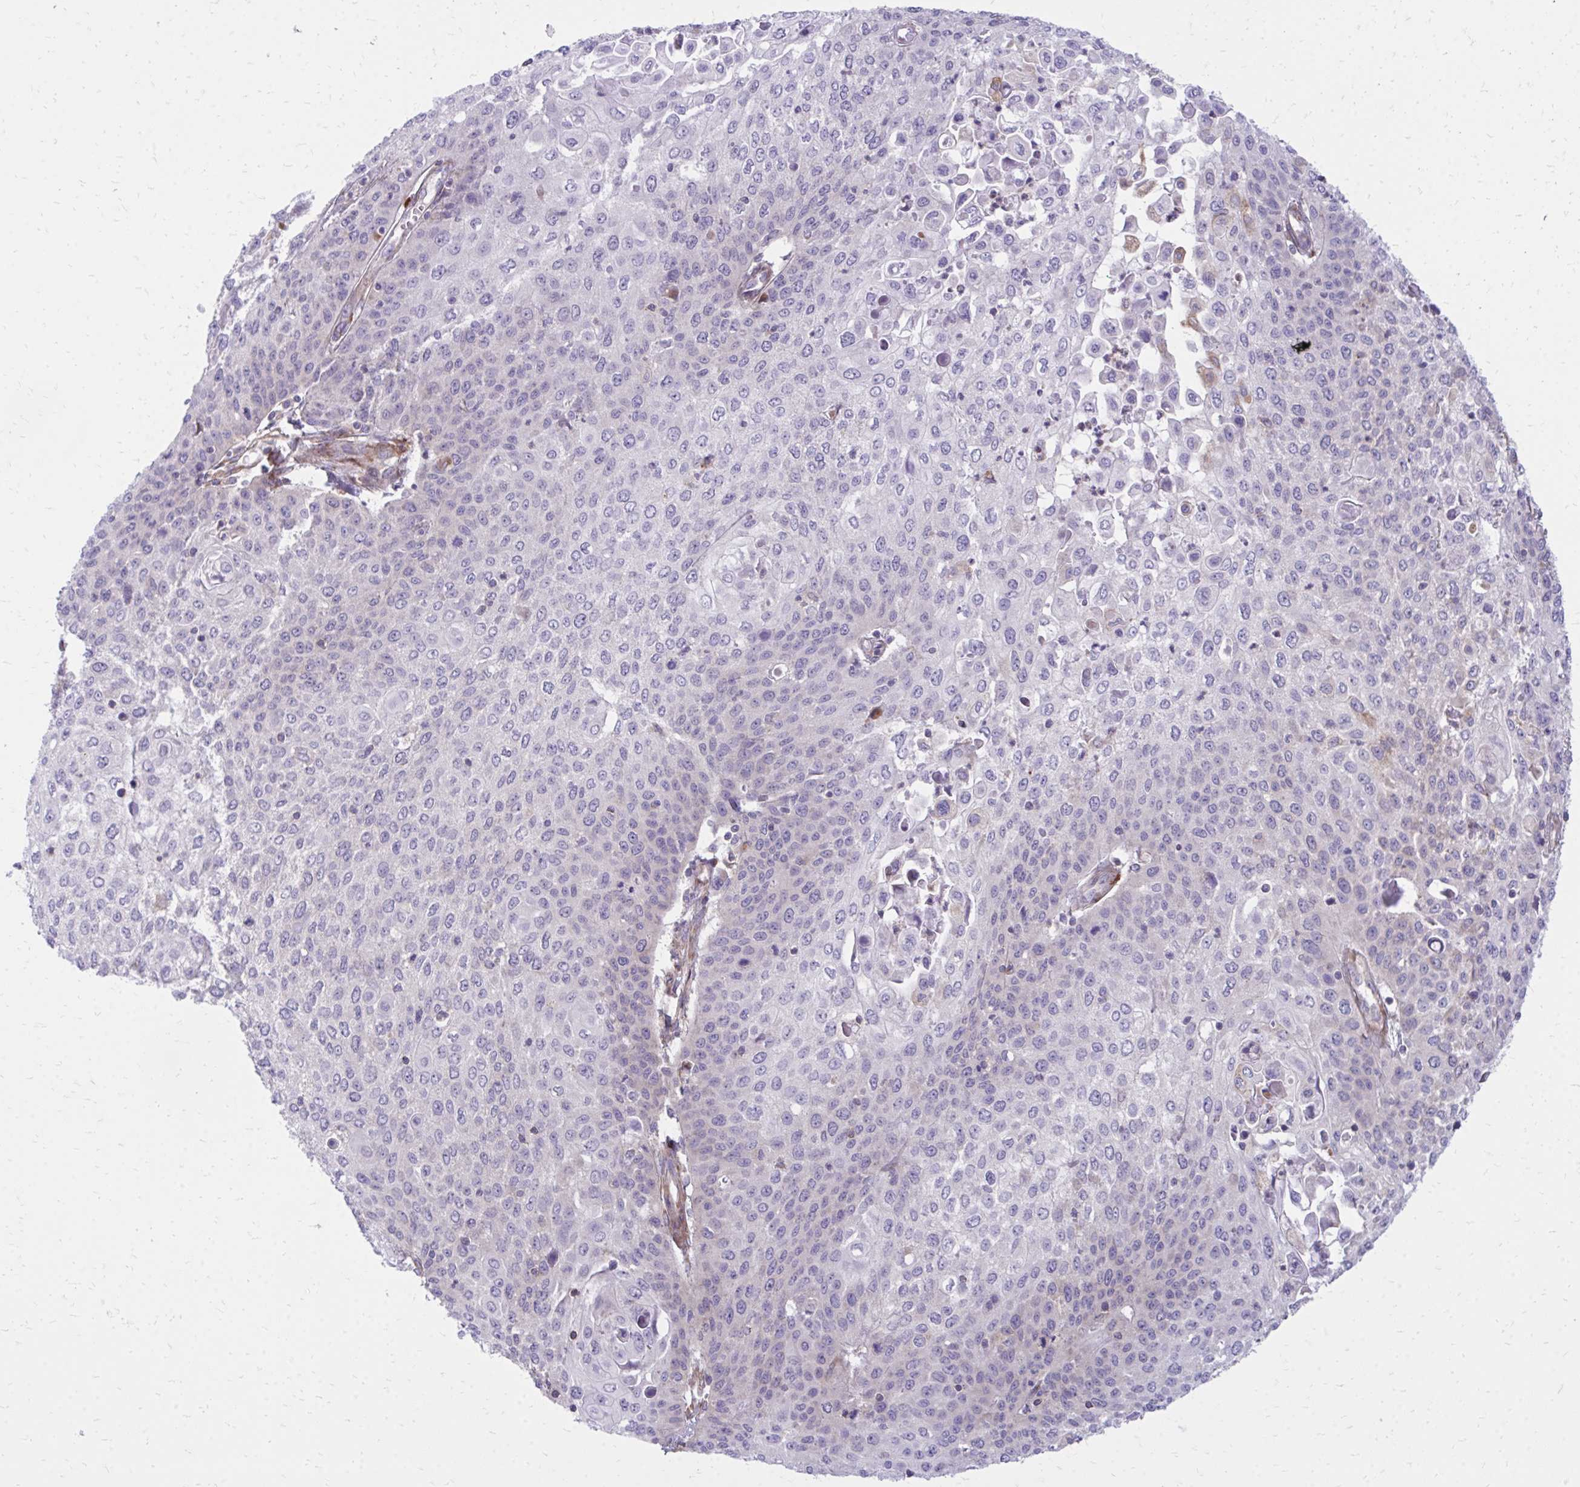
{"staining": {"intensity": "weak", "quantity": "25%-75%", "location": "cytoplasmic/membranous"}, "tissue": "cervical cancer", "cell_type": "Tumor cells", "image_type": "cancer", "snomed": [{"axis": "morphology", "description": "Squamous cell carcinoma, NOS"}, {"axis": "topography", "description": "Cervix"}], "caption": "A low amount of weak cytoplasmic/membranous staining is present in about 25%-75% of tumor cells in cervical squamous cell carcinoma tissue. The staining is performed using DAB brown chromogen to label protein expression. The nuclei are counter-stained blue using hematoxylin.", "gene": "ASAP1", "patient": {"sex": "female", "age": 65}}